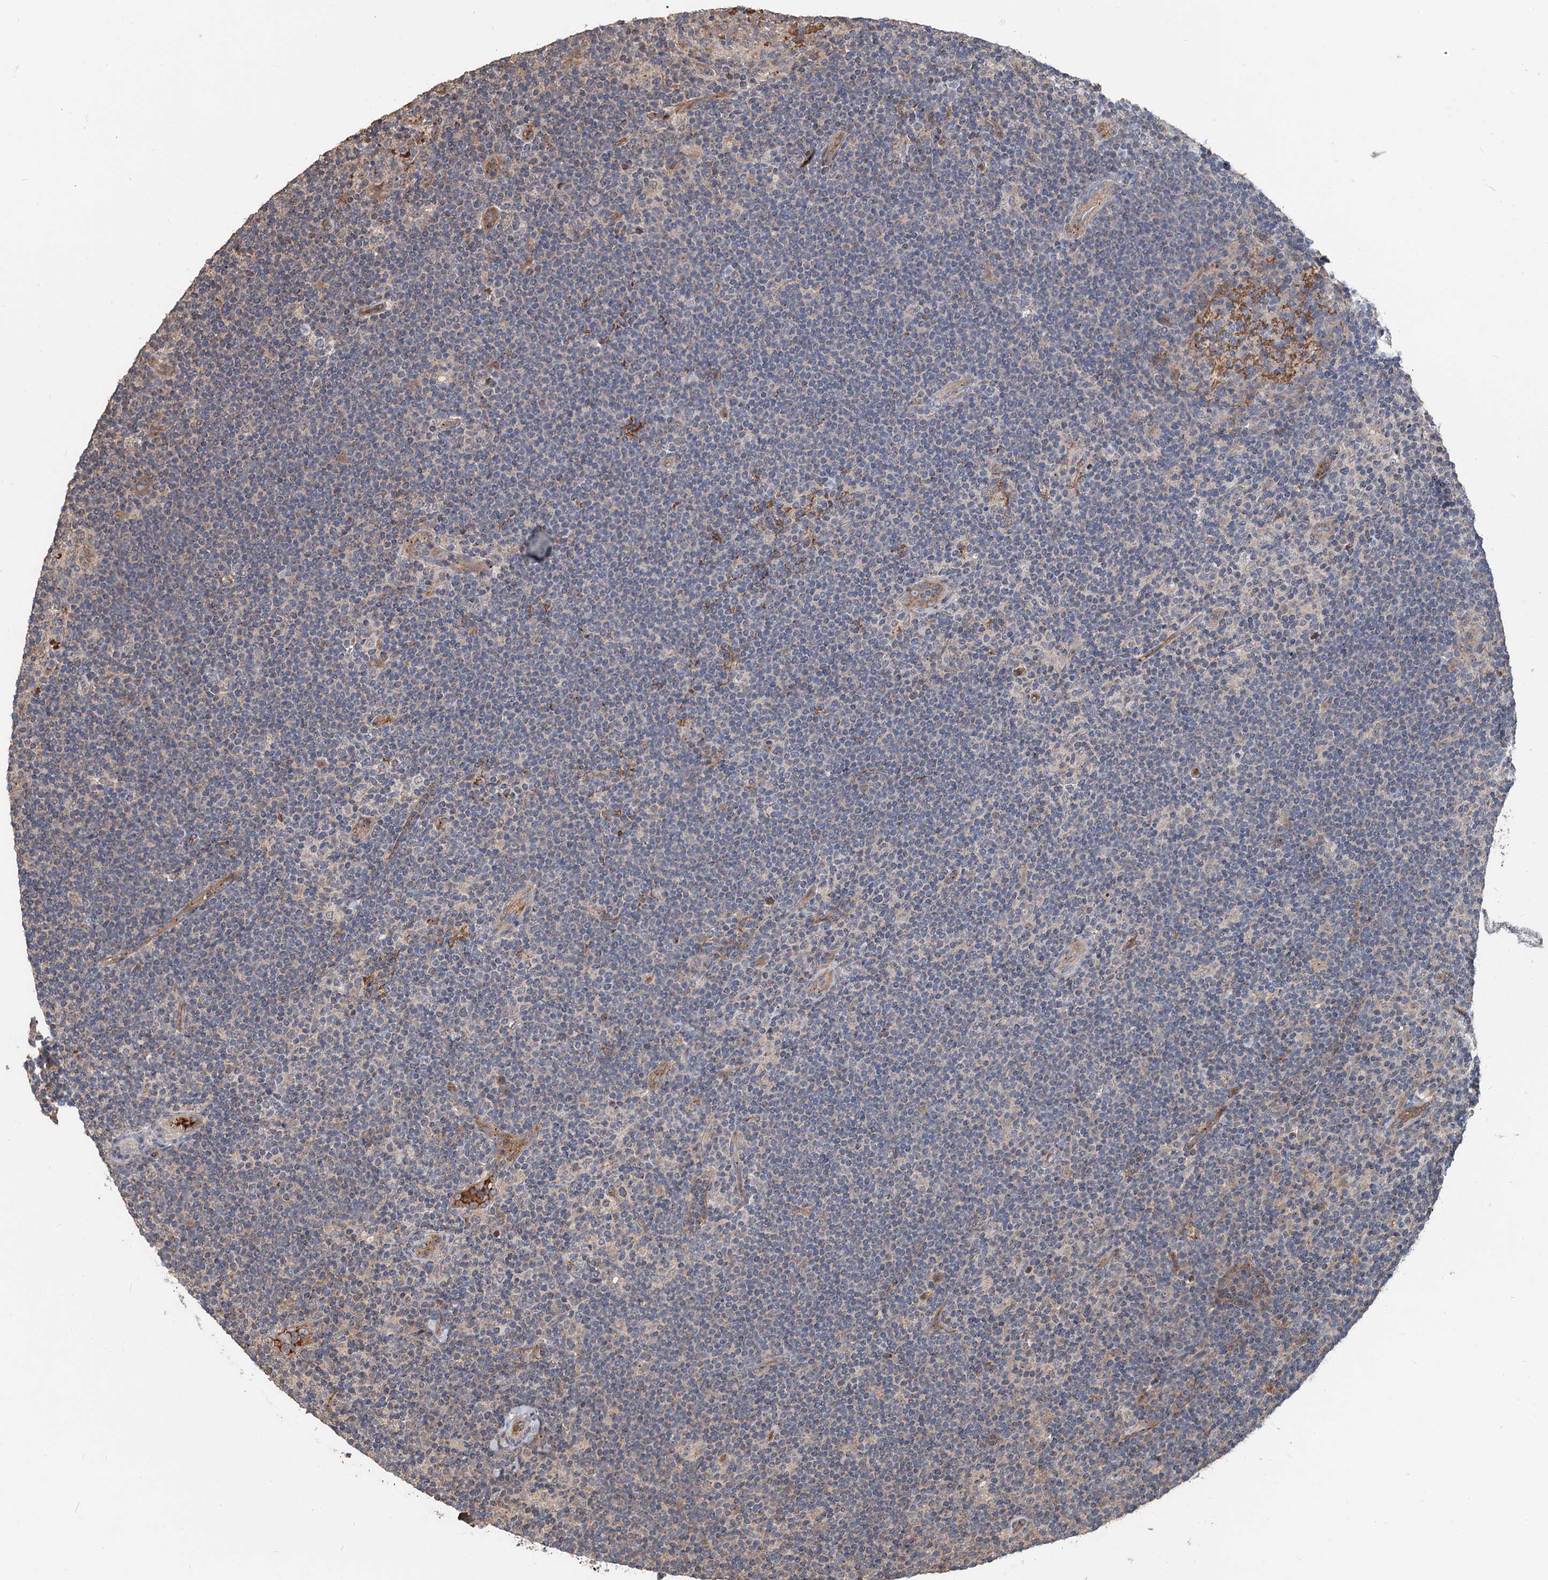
{"staining": {"intensity": "negative", "quantity": "none", "location": "none"}, "tissue": "lymphoma", "cell_type": "Tumor cells", "image_type": "cancer", "snomed": [{"axis": "morphology", "description": "Hodgkin's disease, NOS"}, {"axis": "topography", "description": "Lymph node"}], "caption": "DAB (3,3'-diaminobenzidine) immunohistochemical staining of human lymphoma reveals no significant positivity in tumor cells.", "gene": "DEXI", "patient": {"sex": "female", "age": 57}}